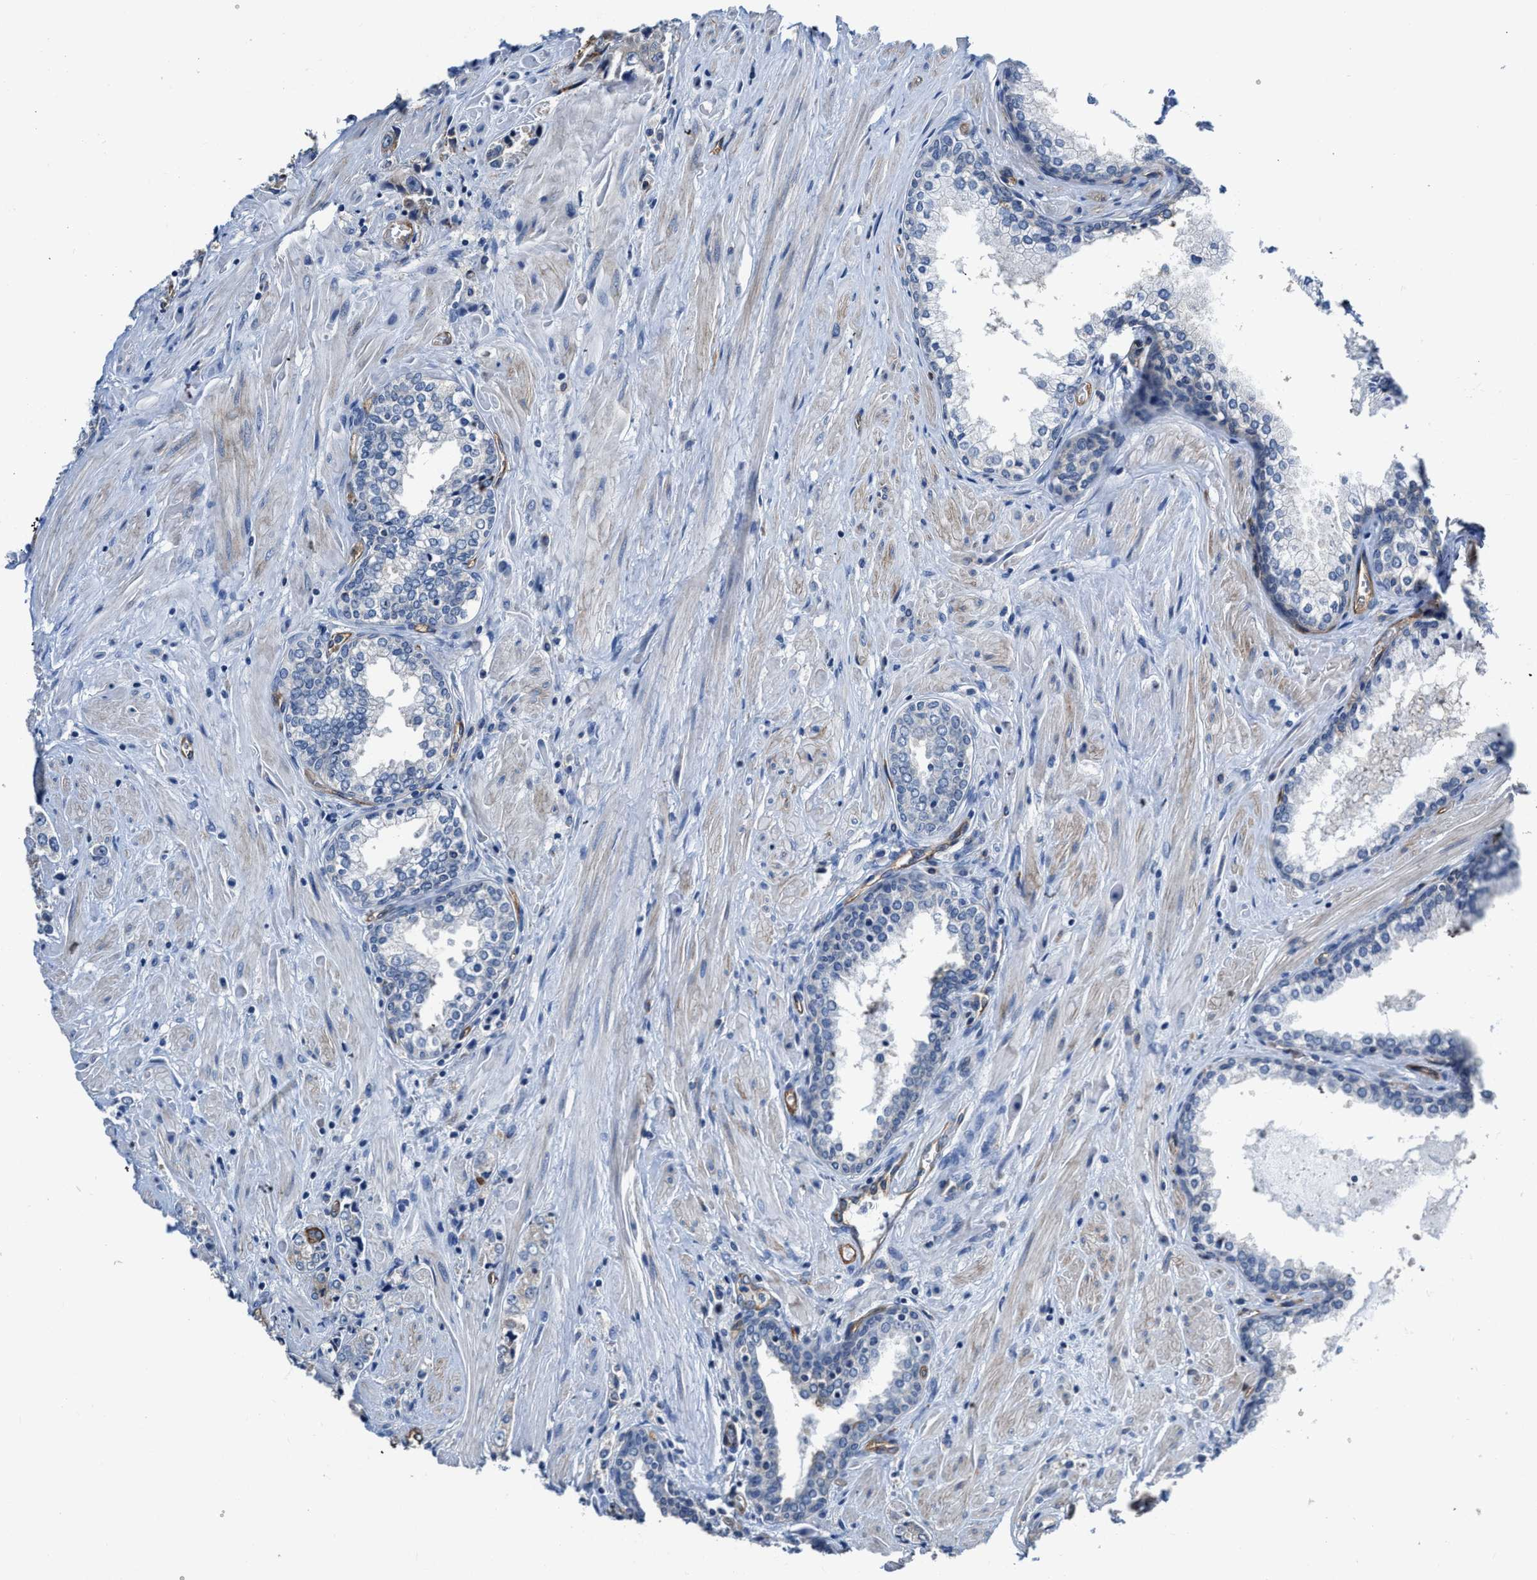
{"staining": {"intensity": "weak", "quantity": "<25%", "location": "cytoplasmic/membranous"}, "tissue": "prostate cancer", "cell_type": "Tumor cells", "image_type": "cancer", "snomed": [{"axis": "morphology", "description": "Adenocarcinoma, High grade"}, {"axis": "topography", "description": "Prostate"}], "caption": "This is an immunohistochemistry (IHC) histopathology image of human prostate adenocarcinoma (high-grade). There is no expression in tumor cells.", "gene": "C22orf42", "patient": {"sex": "male", "age": 61}}